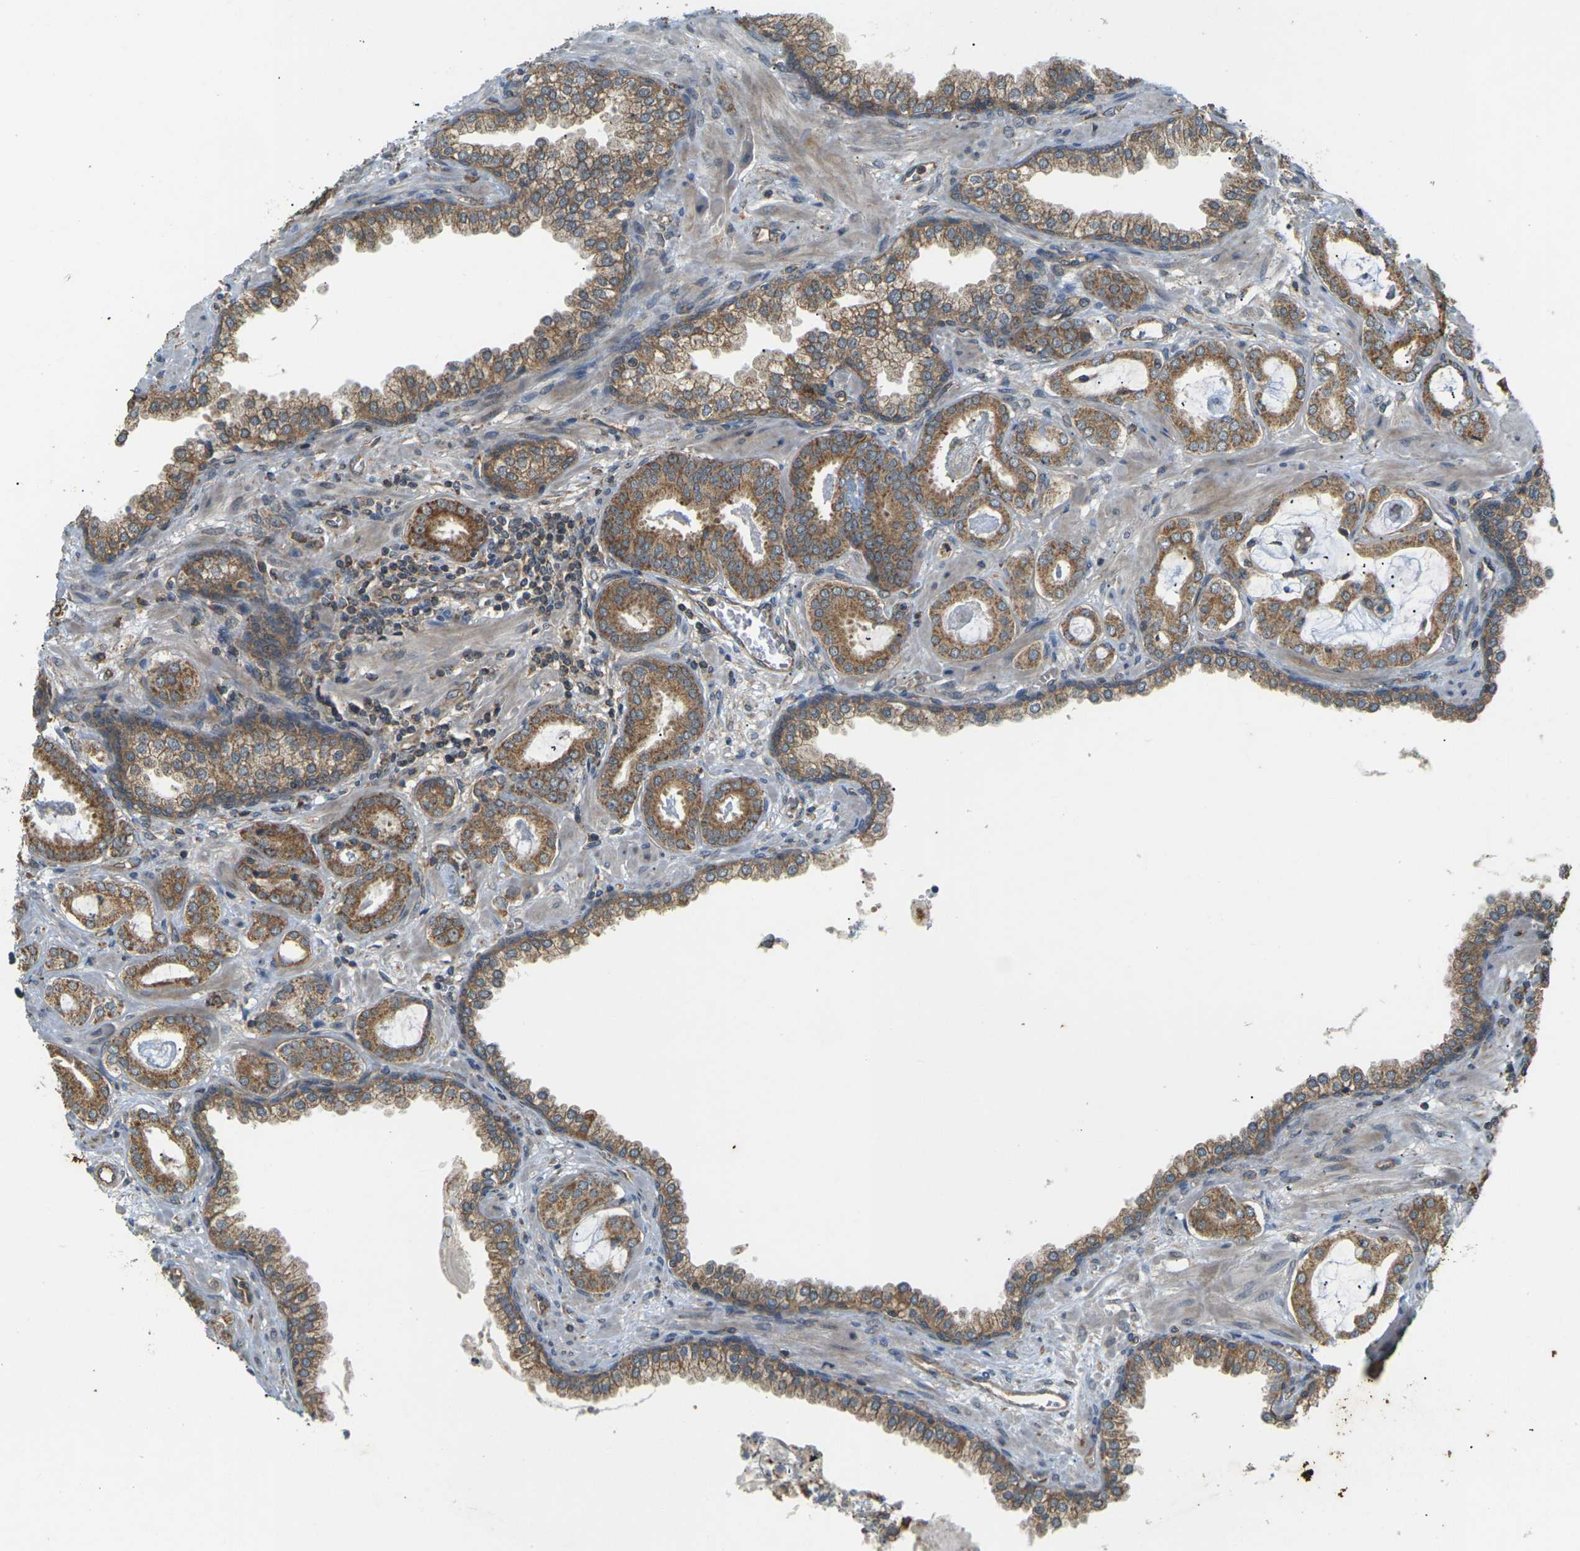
{"staining": {"intensity": "moderate", "quantity": ">75%", "location": "cytoplasmic/membranous"}, "tissue": "prostate cancer", "cell_type": "Tumor cells", "image_type": "cancer", "snomed": [{"axis": "morphology", "description": "Adenocarcinoma, Low grade"}, {"axis": "topography", "description": "Prostate"}], "caption": "Moderate cytoplasmic/membranous protein positivity is present in approximately >75% of tumor cells in prostate cancer.", "gene": "KSR1", "patient": {"sex": "male", "age": 53}}